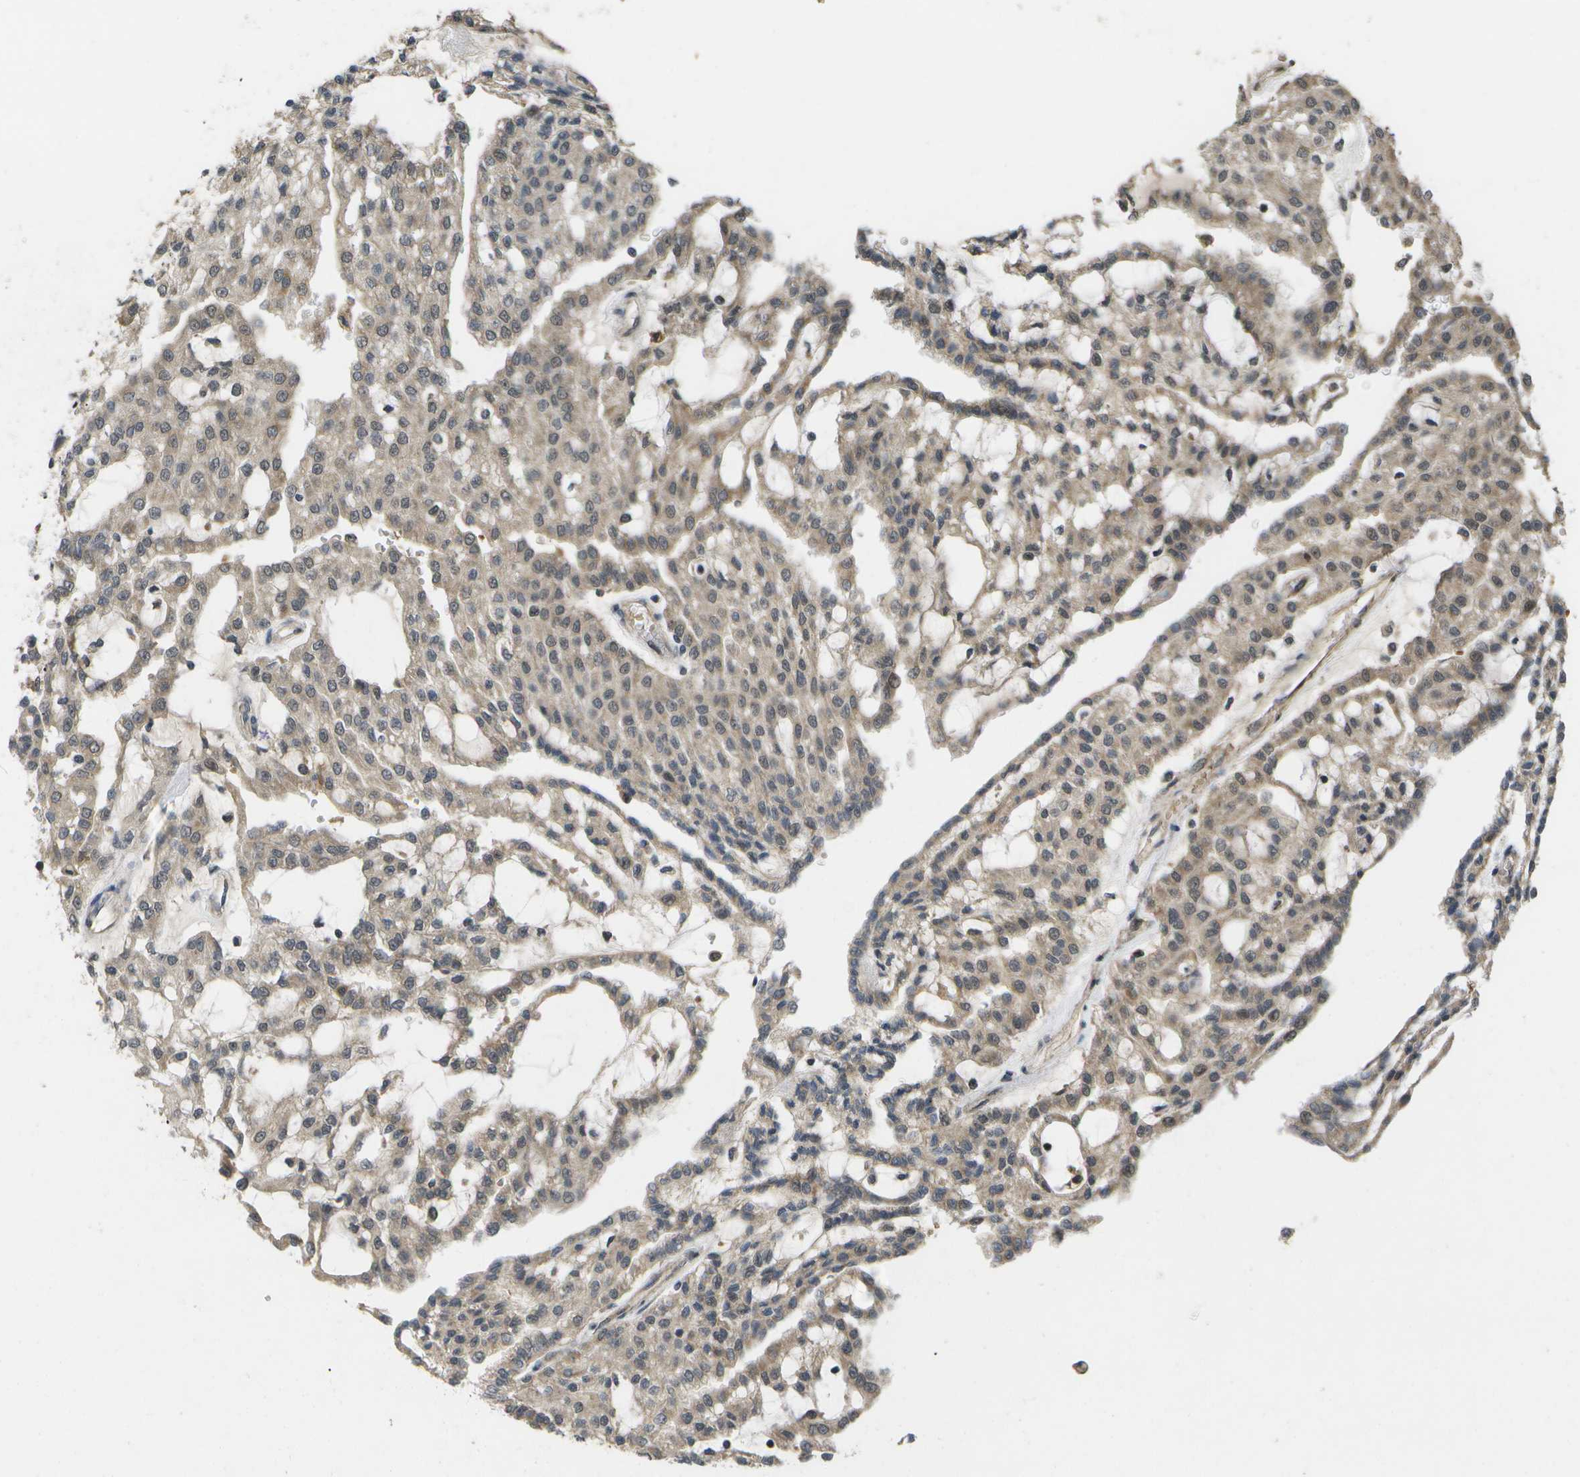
{"staining": {"intensity": "weak", "quantity": ">75%", "location": "cytoplasmic/membranous"}, "tissue": "renal cancer", "cell_type": "Tumor cells", "image_type": "cancer", "snomed": [{"axis": "morphology", "description": "Adenocarcinoma, NOS"}, {"axis": "topography", "description": "Kidney"}], "caption": "This micrograph displays immunohistochemistry (IHC) staining of human renal cancer, with low weak cytoplasmic/membranous staining in approximately >75% of tumor cells.", "gene": "ALAS1", "patient": {"sex": "male", "age": 63}}